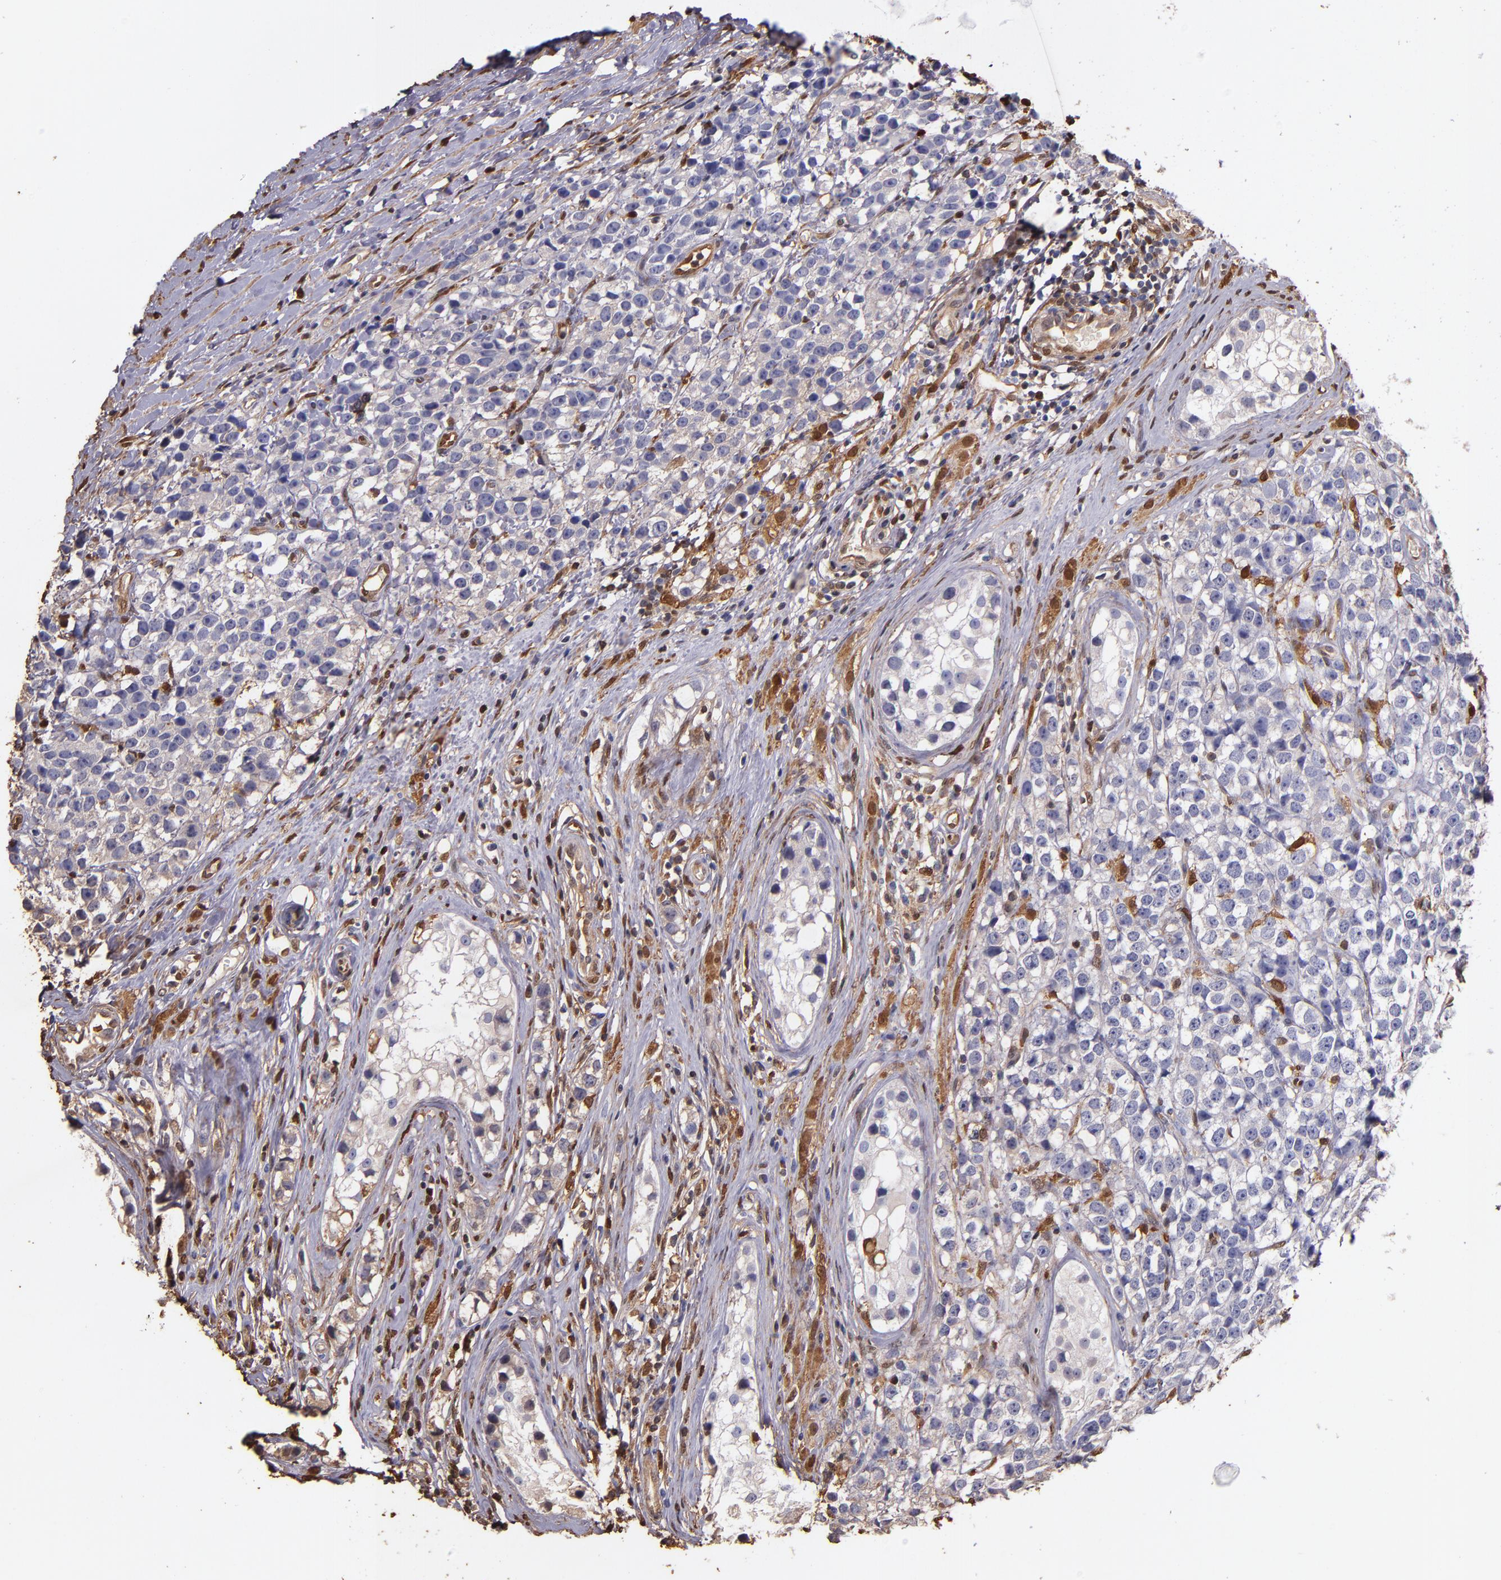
{"staining": {"intensity": "negative", "quantity": "none", "location": "none"}, "tissue": "testis cancer", "cell_type": "Tumor cells", "image_type": "cancer", "snomed": [{"axis": "morphology", "description": "Seminoma, NOS"}, {"axis": "topography", "description": "Testis"}], "caption": "A high-resolution histopathology image shows immunohistochemistry staining of seminoma (testis), which displays no significant staining in tumor cells.", "gene": "S100A6", "patient": {"sex": "male", "age": 25}}